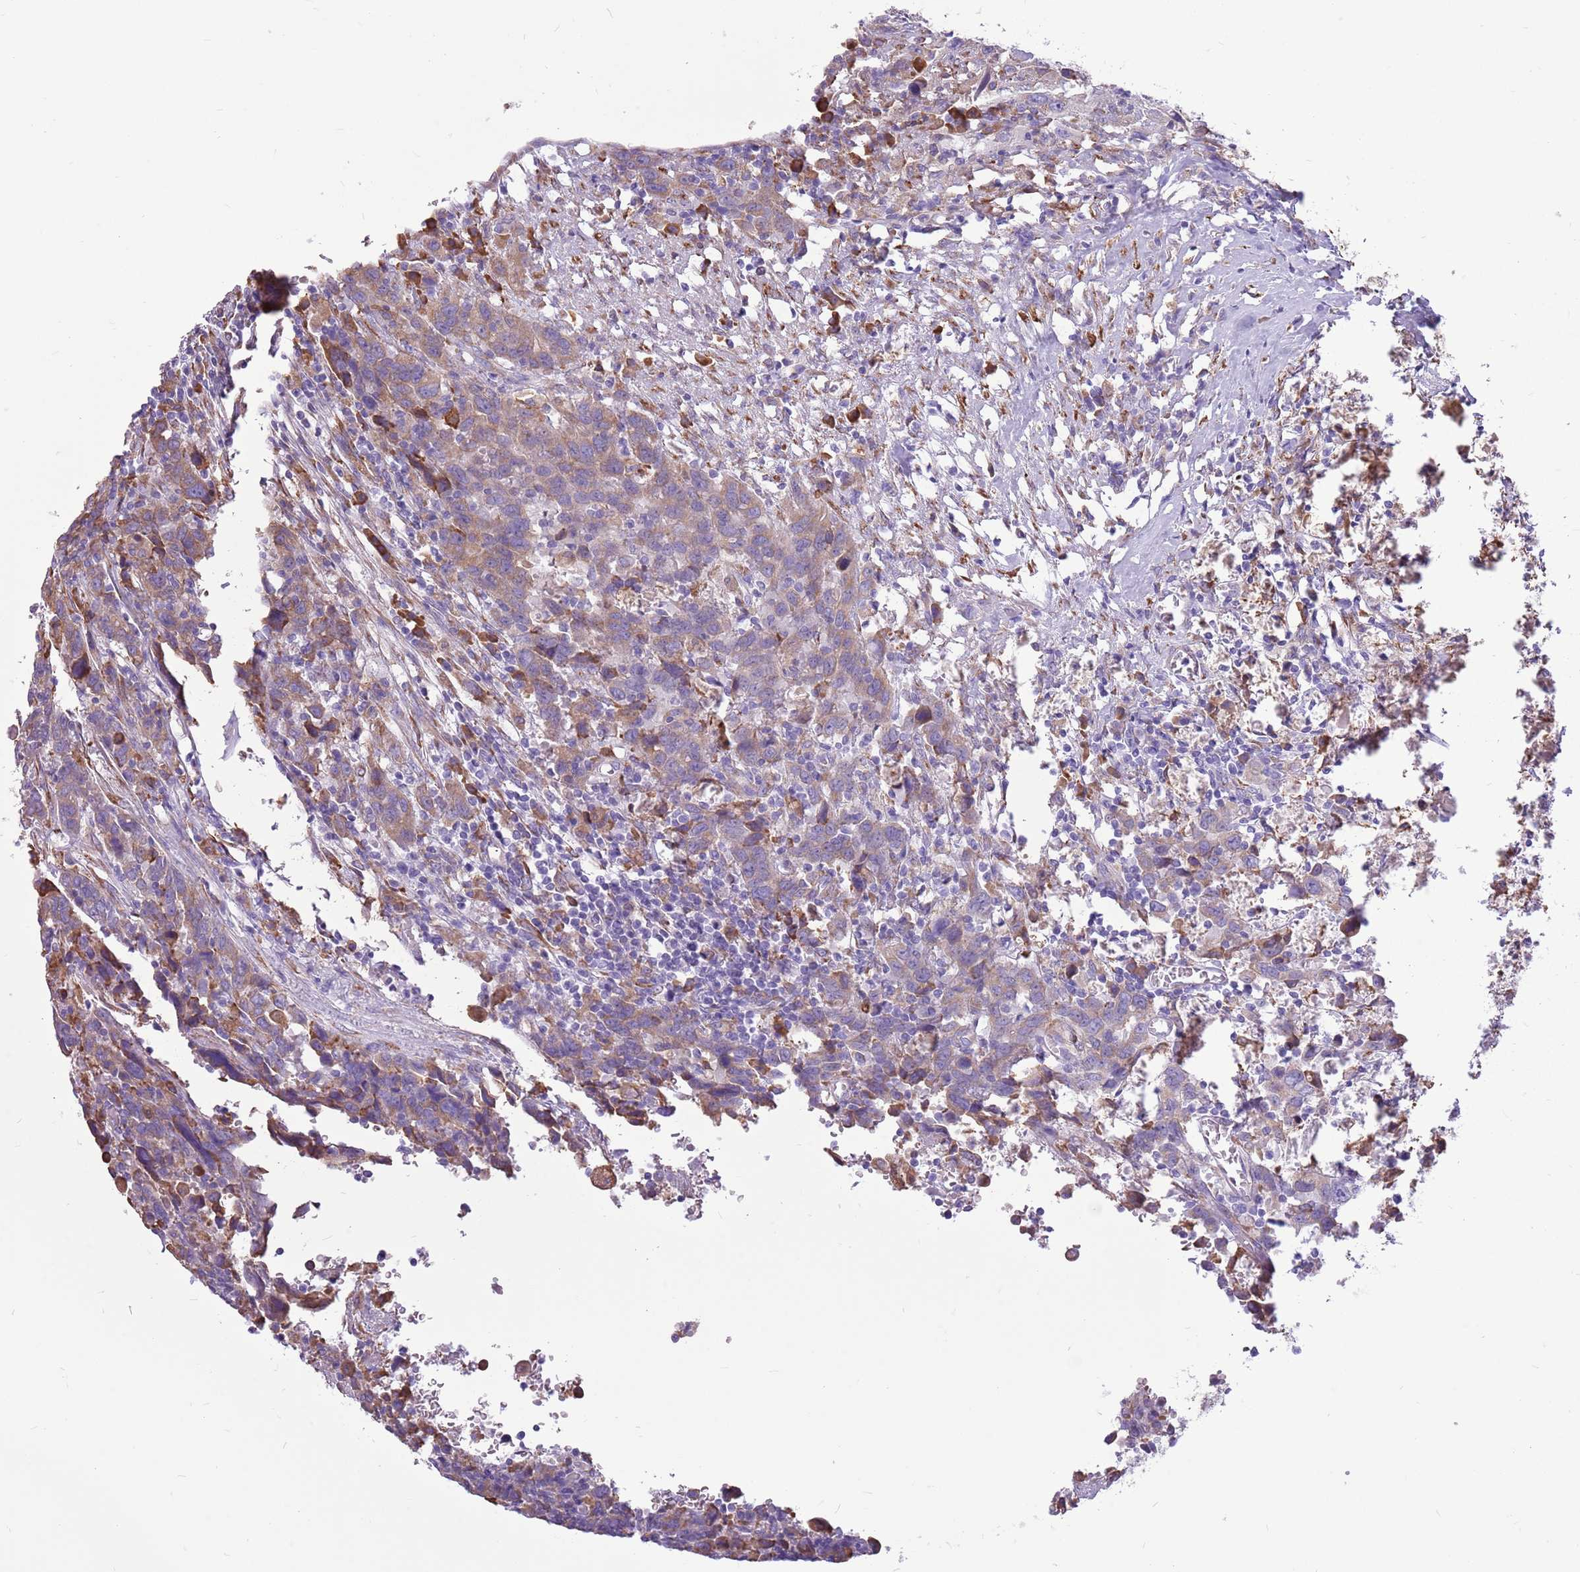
{"staining": {"intensity": "weak", "quantity": "25%-75%", "location": "cytoplasmic/membranous"}, "tissue": "urothelial cancer", "cell_type": "Tumor cells", "image_type": "cancer", "snomed": [{"axis": "morphology", "description": "Urothelial carcinoma, High grade"}, {"axis": "topography", "description": "Urinary bladder"}], "caption": "A low amount of weak cytoplasmic/membranous positivity is present in approximately 25%-75% of tumor cells in urothelial cancer tissue. (DAB IHC with brightfield microscopy, high magnification).", "gene": "KCTD19", "patient": {"sex": "male", "age": 61}}